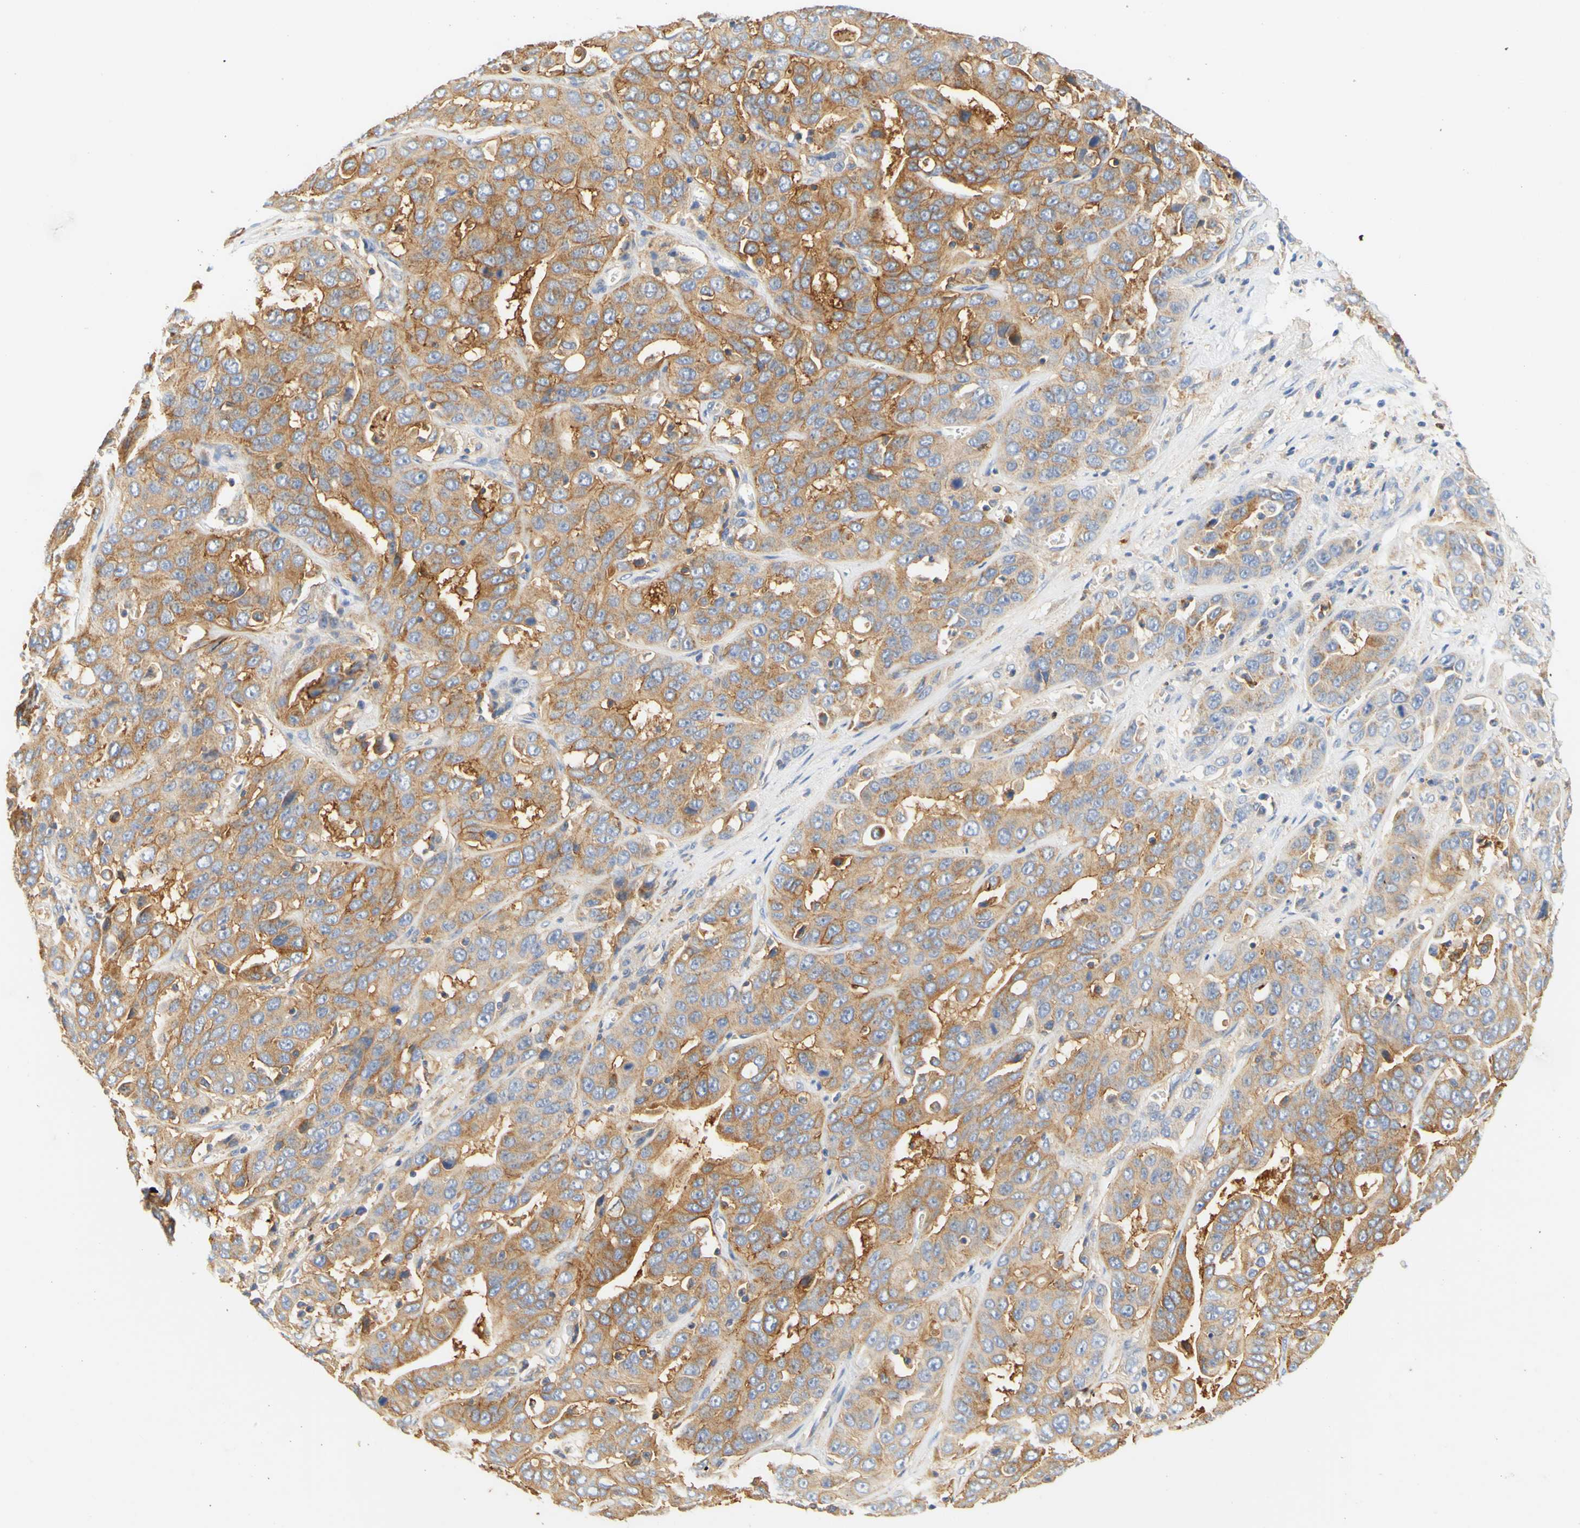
{"staining": {"intensity": "moderate", "quantity": ">75%", "location": "cytoplasmic/membranous"}, "tissue": "liver cancer", "cell_type": "Tumor cells", "image_type": "cancer", "snomed": [{"axis": "morphology", "description": "Cholangiocarcinoma"}, {"axis": "topography", "description": "Liver"}], "caption": "The immunohistochemical stain labels moderate cytoplasmic/membranous positivity in tumor cells of liver cancer tissue.", "gene": "PCDH7", "patient": {"sex": "female", "age": 52}}